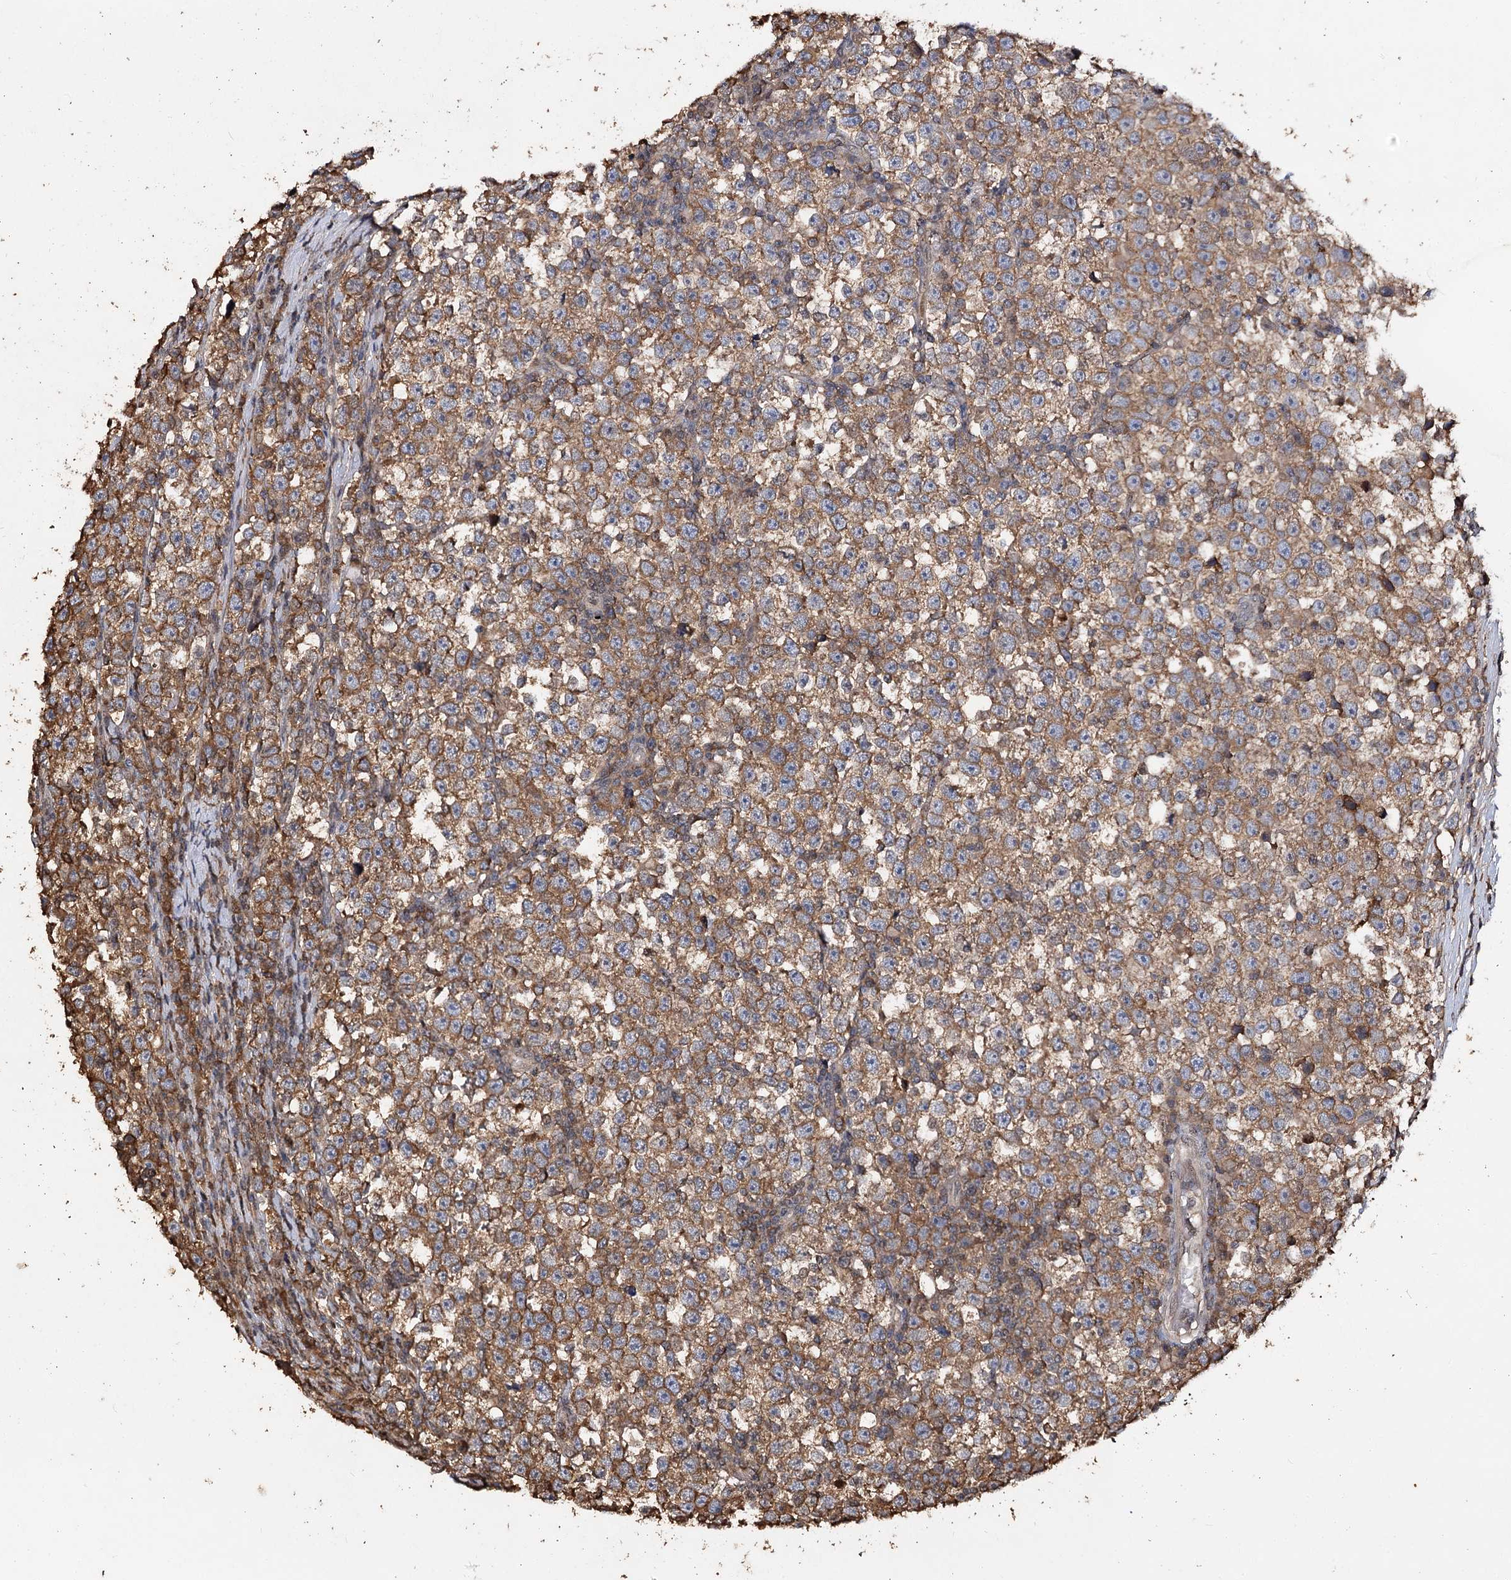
{"staining": {"intensity": "moderate", "quantity": ">75%", "location": "cytoplasmic/membranous"}, "tissue": "testis cancer", "cell_type": "Tumor cells", "image_type": "cancer", "snomed": [{"axis": "morphology", "description": "Normal tissue, NOS"}, {"axis": "morphology", "description": "Seminoma, NOS"}, {"axis": "topography", "description": "Testis"}], "caption": "A brown stain labels moderate cytoplasmic/membranous positivity of a protein in human testis seminoma tumor cells.", "gene": "ARL13A", "patient": {"sex": "male", "age": 43}}